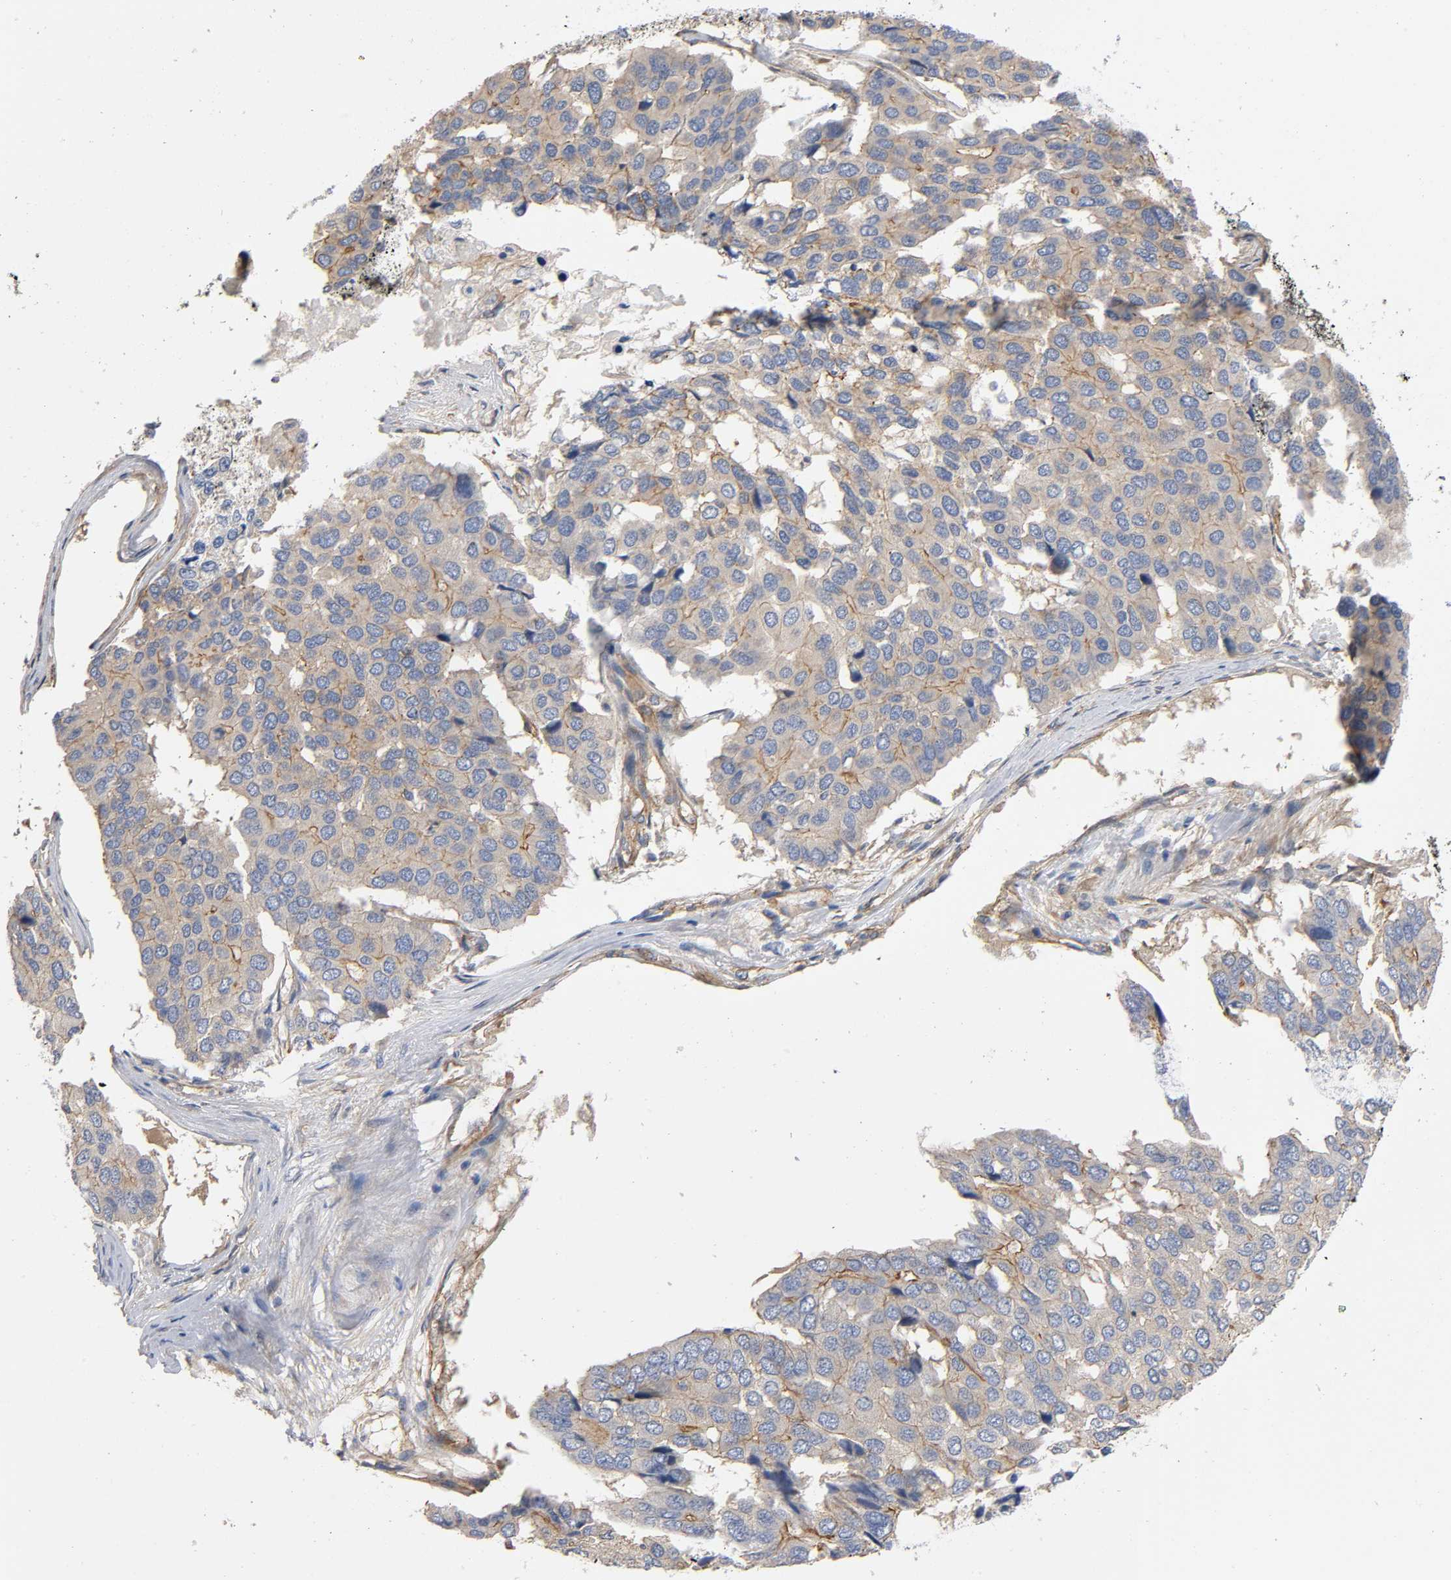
{"staining": {"intensity": "weak", "quantity": ">75%", "location": "cytoplasmic/membranous"}, "tissue": "pancreatic cancer", "cell_type": "Tumor cells", "image_type": "cancer", "snomed": [{"axis": "morphology", "description": "Adenocarcinoma, NOS"}, {"axis": "topography", "description": "Pancreas"}], "caption": "Immunohistochemical staining of pancreatic cancer demonstrates weak cytoplasmic/membranous protein positivity in about >75% of tumor cells. (IHC, brightfield microscopy, high magnification).", "gene": "MARS1", "patient": {"sex": "male", "age": 50}}